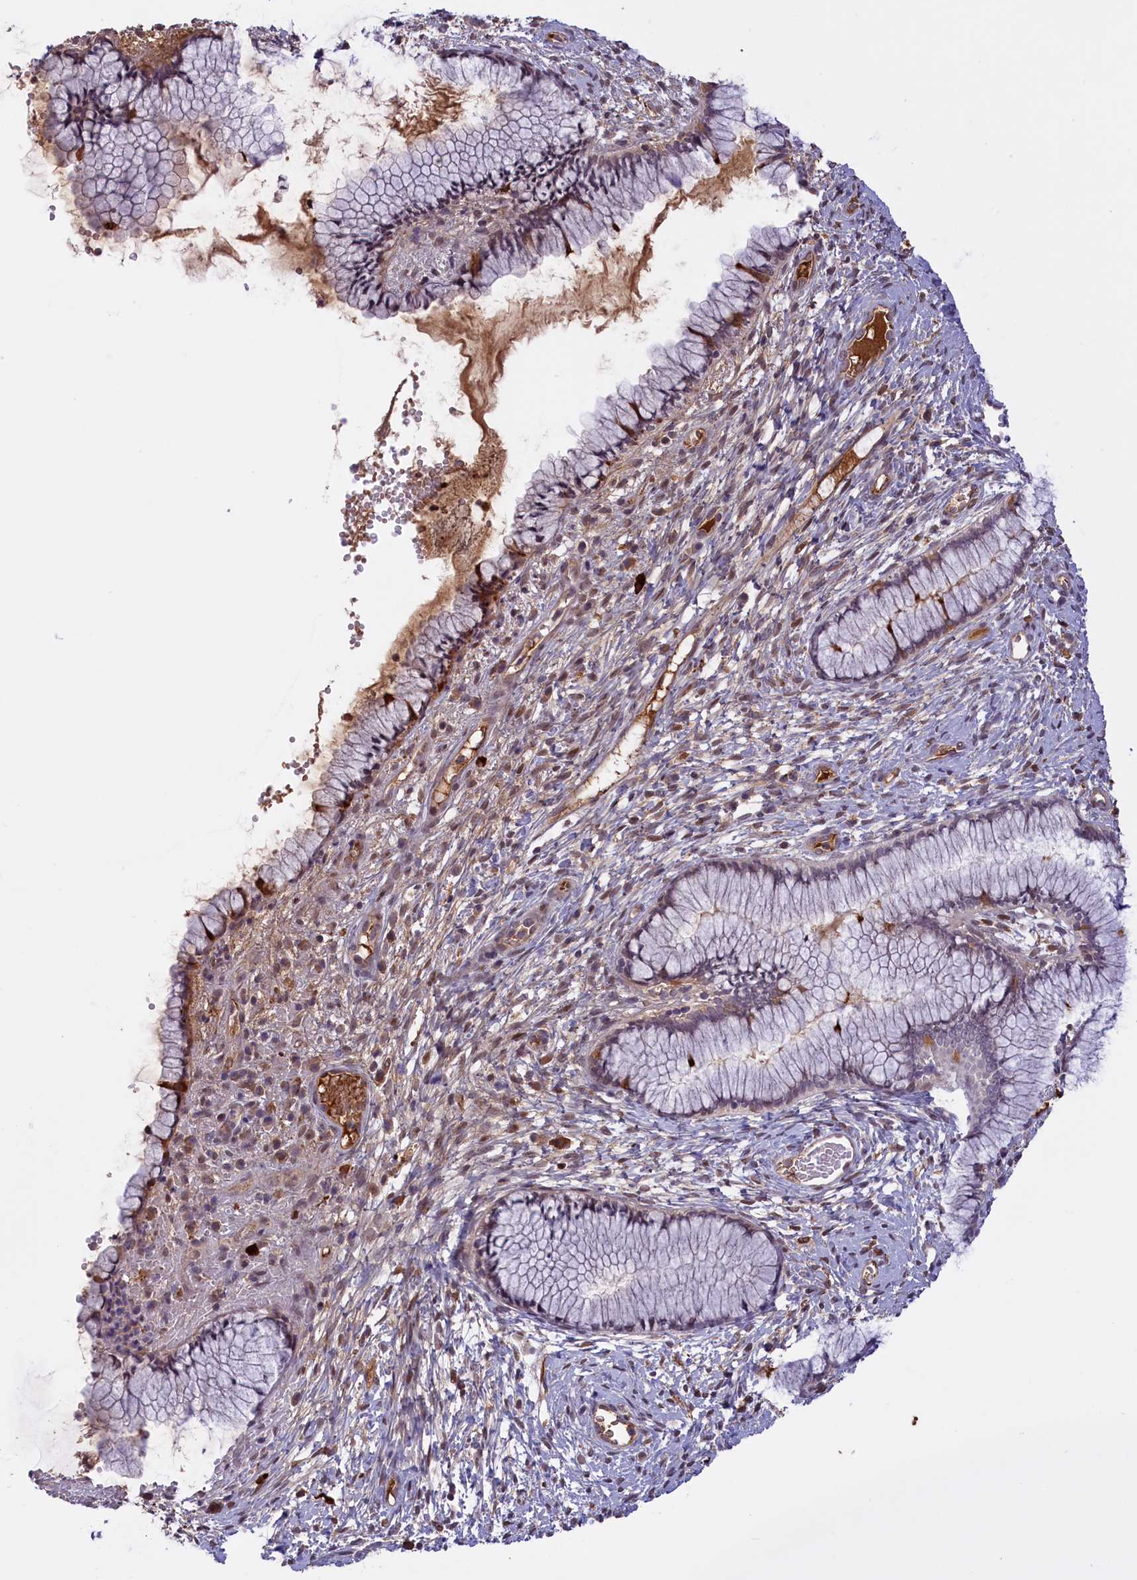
{"staining": {"intensity": "moderate", "quantity": "<25%", "location": "cytoplasmic/membranous"}, "tissue": "cervix", "cell_type": "Glandular cells", "image_type": "normal", "snomed": [{"axis": "morphology", "description": "Normal tissue, NOS"}, {"axis": "topography", "description": "Cervix"}], "caption": "This is an image of immunohistochemistry (IHC) staining of benign cervix, which shows moderate expression in the cytoplasmic/membranous of glandular cells.", "gene": "RRAD", "patient": {"sex": "female", "age": 42}}